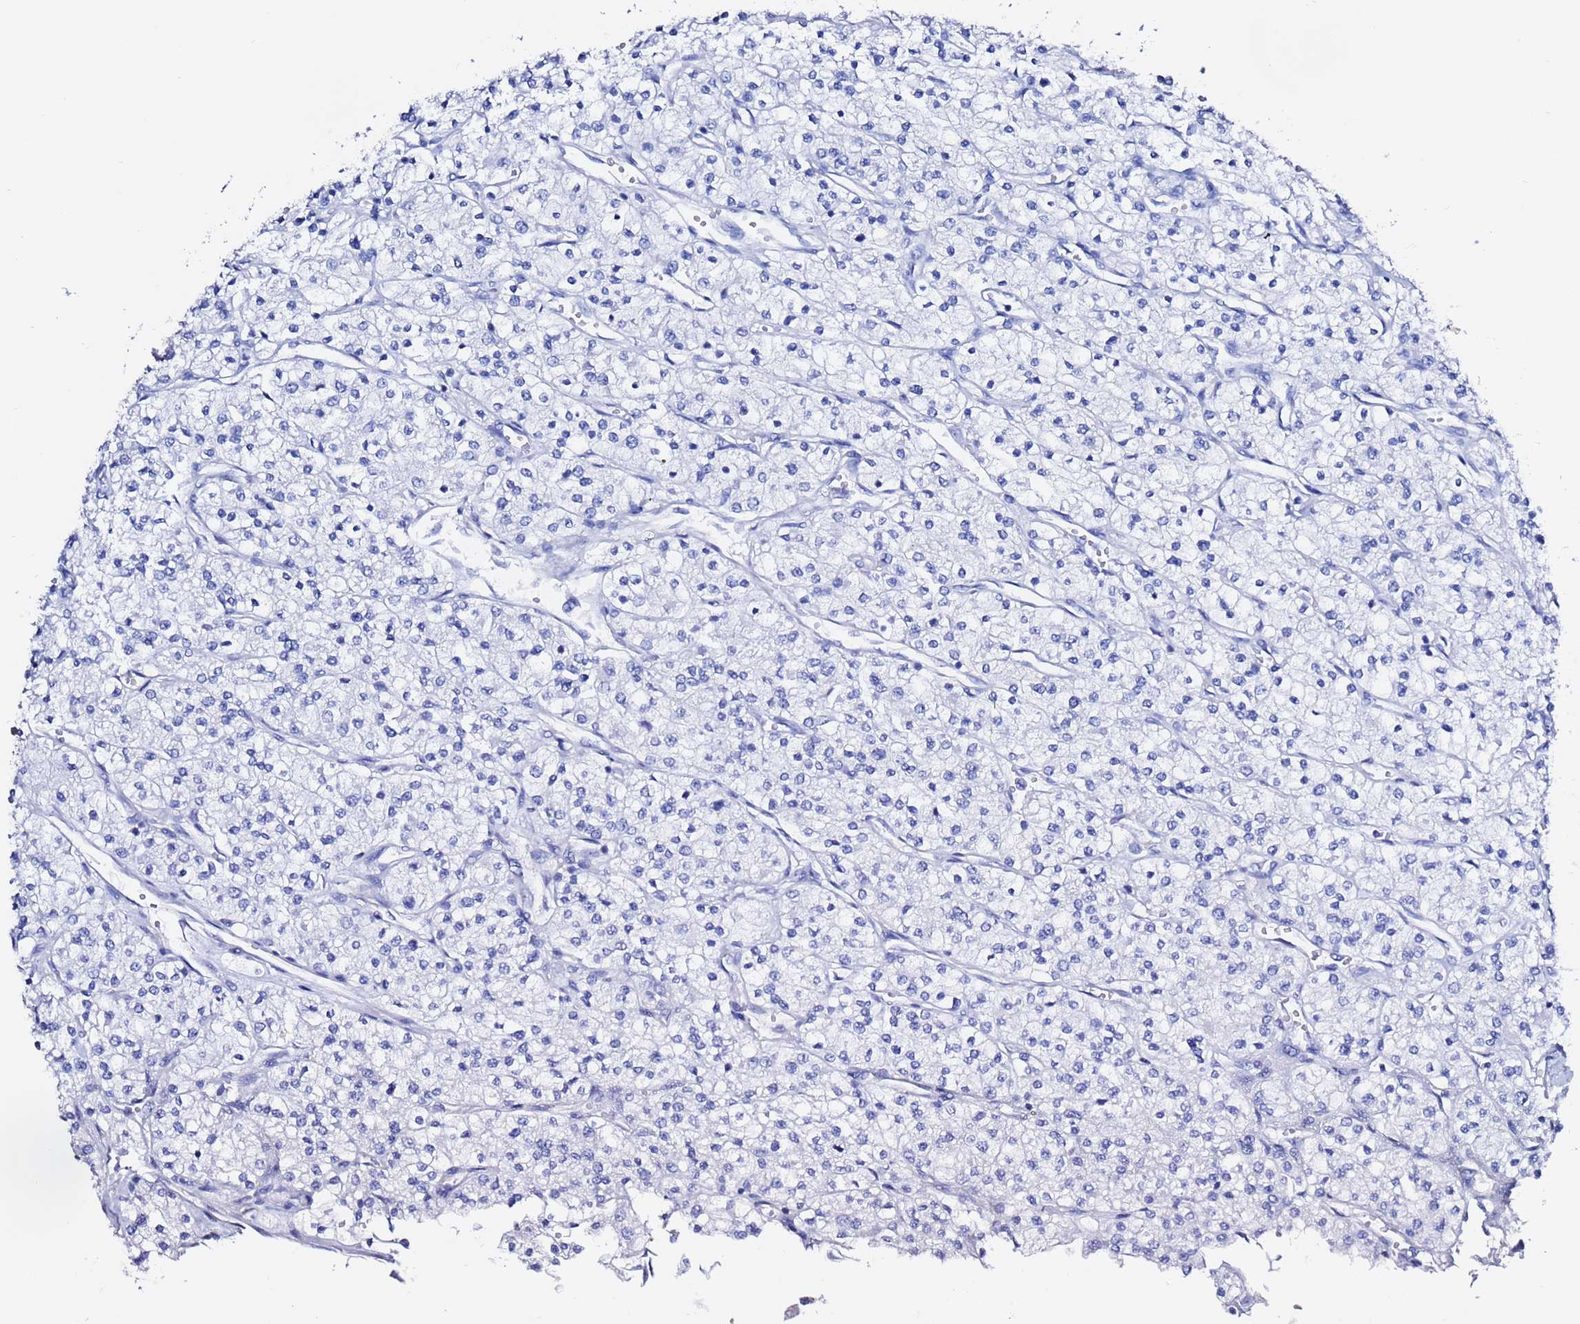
{"staining": {"intensity": "negative", "quantity": "none", "location": "none"}, "tissue": "renal cancer", "cell_type": "Tumor cells", "image_type": "cancer", "snomed": [{"axis": "morphology", "description": "Adenocarcinoma, NOS"}, {"axis": "topography", "description": "Kidney"}], "caption": "Immunohistochemistry photomicrograph of renal cancer stained for a protein (brown), which exhibits no staining in tumor cells.", "gene": "LENG1", "patient": {"sex": "male", "age": 80}}